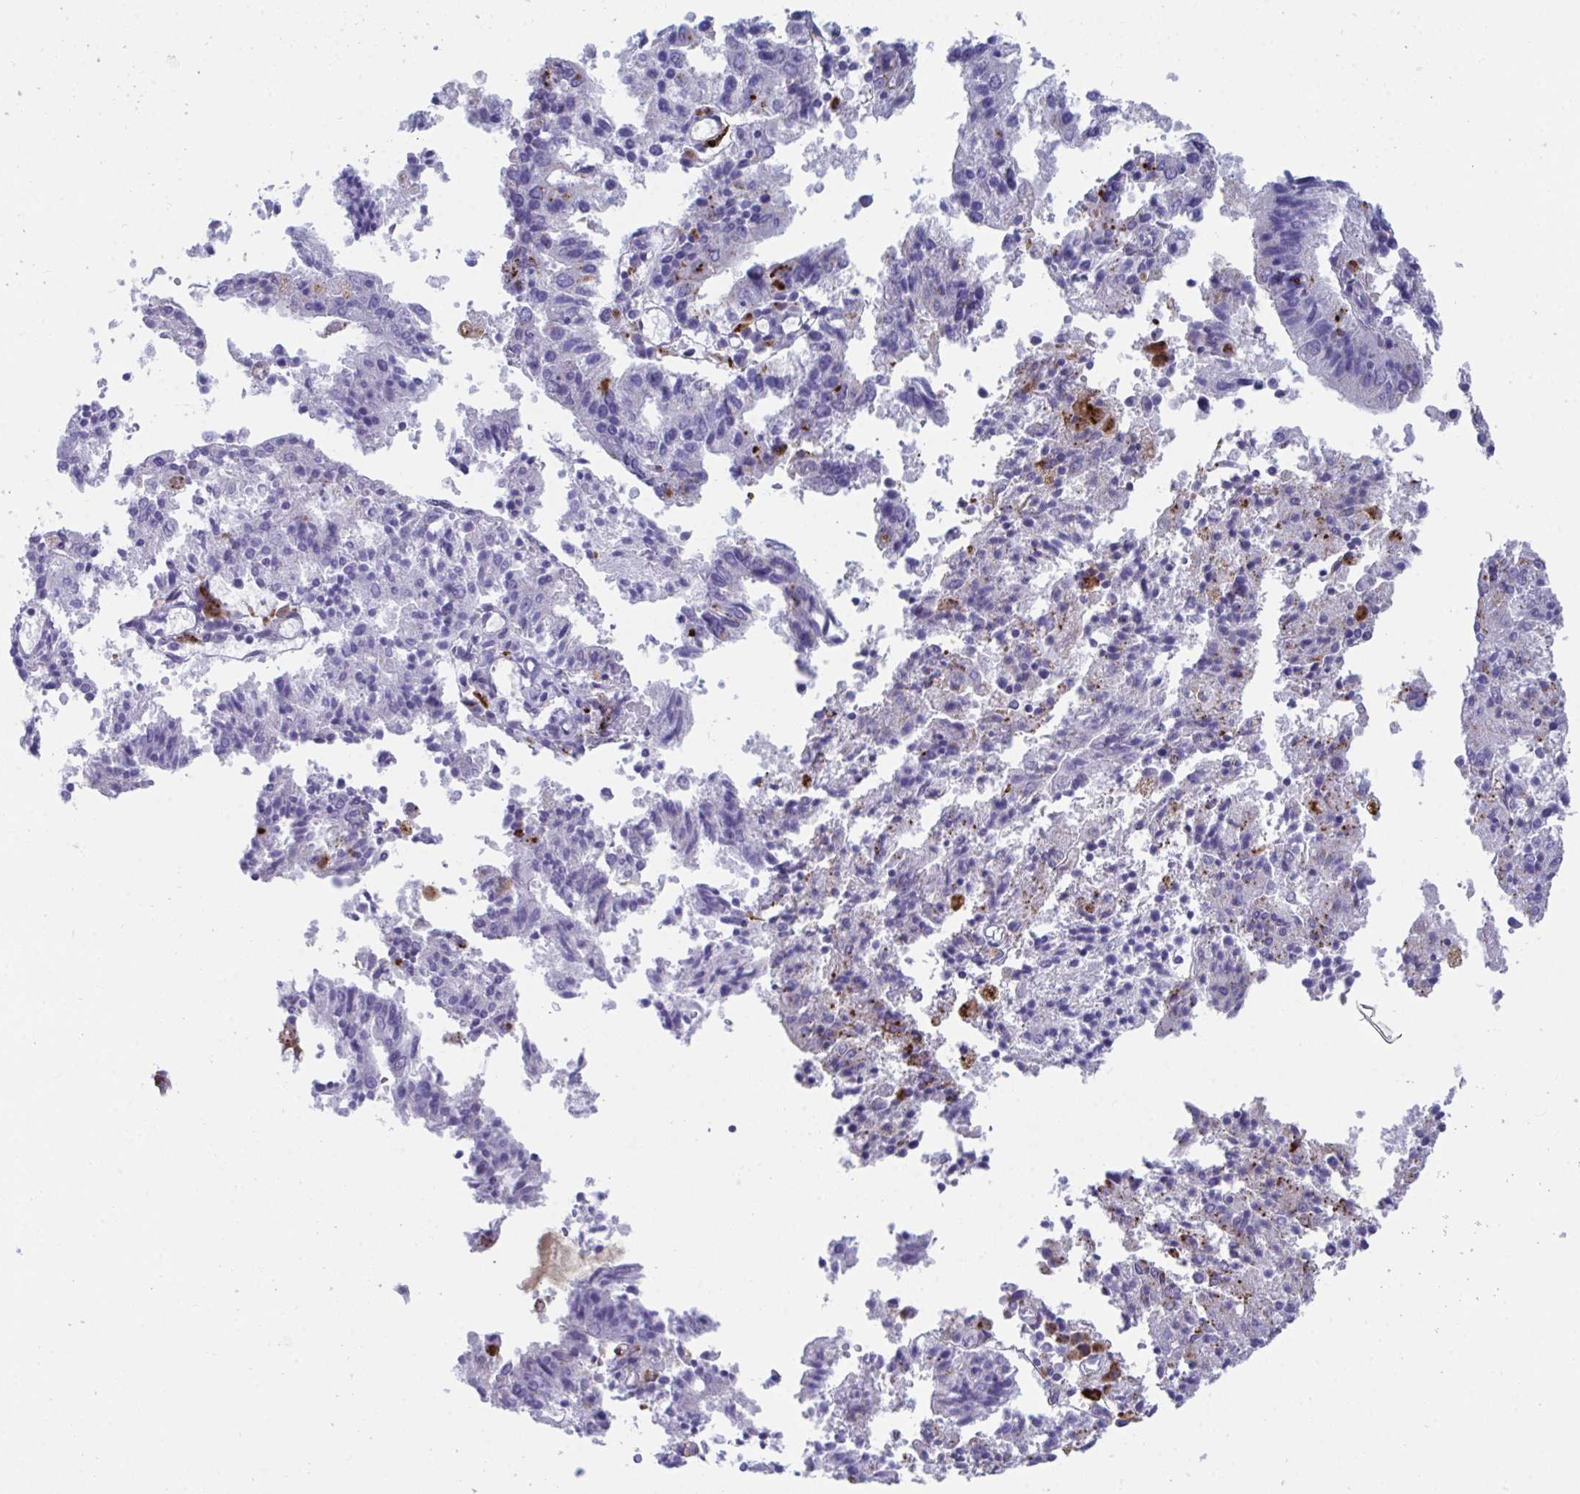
{"staining": {"intensity": "negative", "quantity": "none", "location": "none"}, "tissue": "endometrial cancer", "cell_type": "Tumor cells", "image_type": "cancer", "snomed": [{"axis": "morphology", "description": "Adenocarcinoma, NOS"}, {"axis": "topography", "description": "Endometrium"}], "caption": "Human endometrial cancer (adenocarcinoma) stained for a protein using immunohistochemistry (IHC) displays no staining in tumor cells.", "gene": "CPVL", "patient": {"sex": "female", "age": 82}}